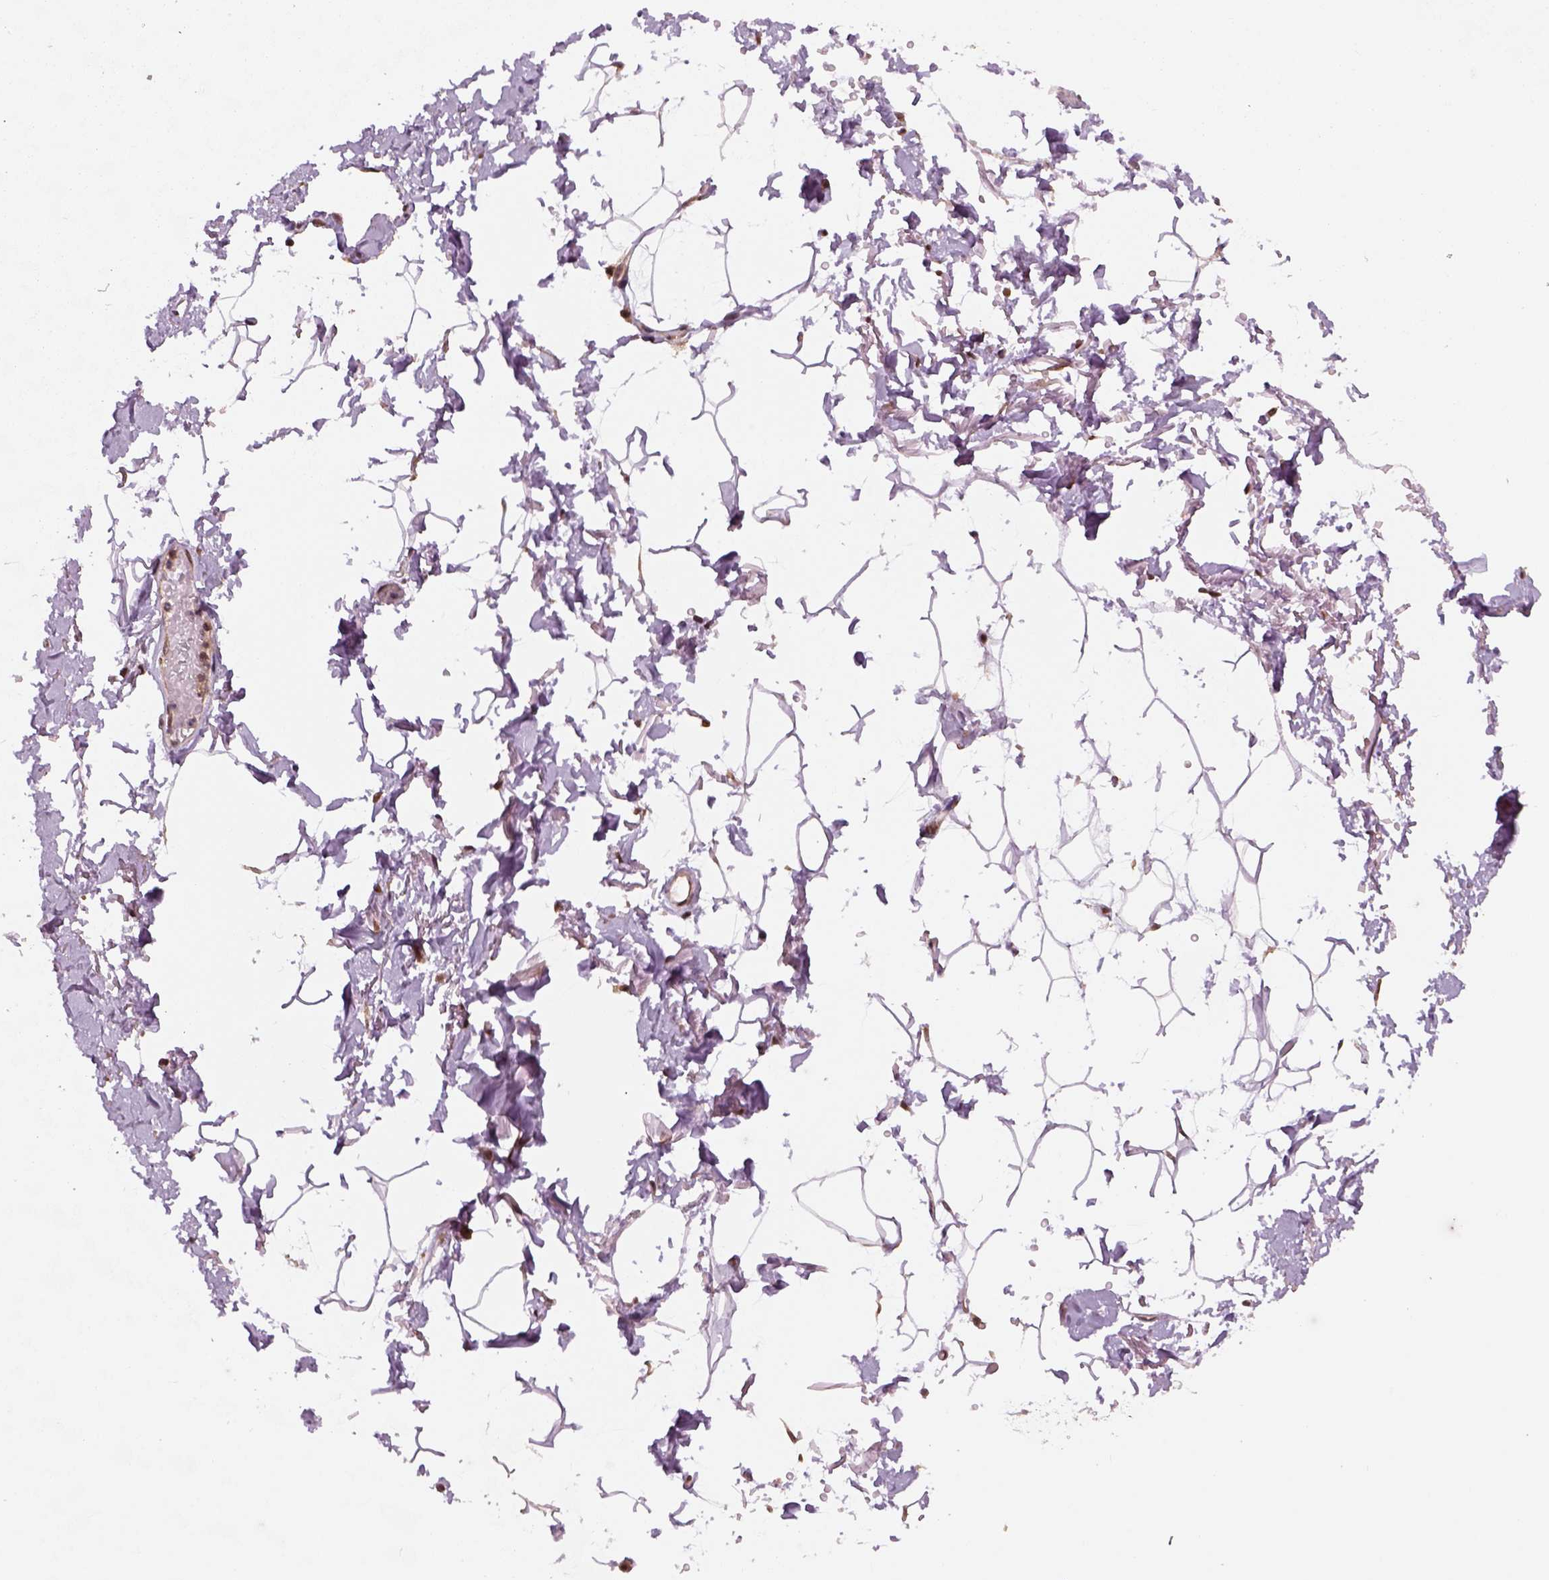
{"staining": {"intensity": "strong", "quantity": ">75%", "location": "nuclear"}, "tissue": "adipose tissue", "cell_type": "Adipocytes", "image_type": "normal", "snomed": [{"axis": "morphology", "description": "Normal tissue, NOS"}, {"axis": "topography", "description": "Anal"}, {"axis": "topography", "description": "Peripheral nerve tissue"}], "caption": "Protein expression analysis of normal human adipose tissue reveals strong nuclear positivity in approximately >75% of adipocytes. Using DAB (3,3'-diaminobenzidine) (brown) and hematoxylin (blue) stains, captured at high magnification using brightfield microscopy.", "gene": "NUDT9", "patient": {"sex": "male", "age": 78}}